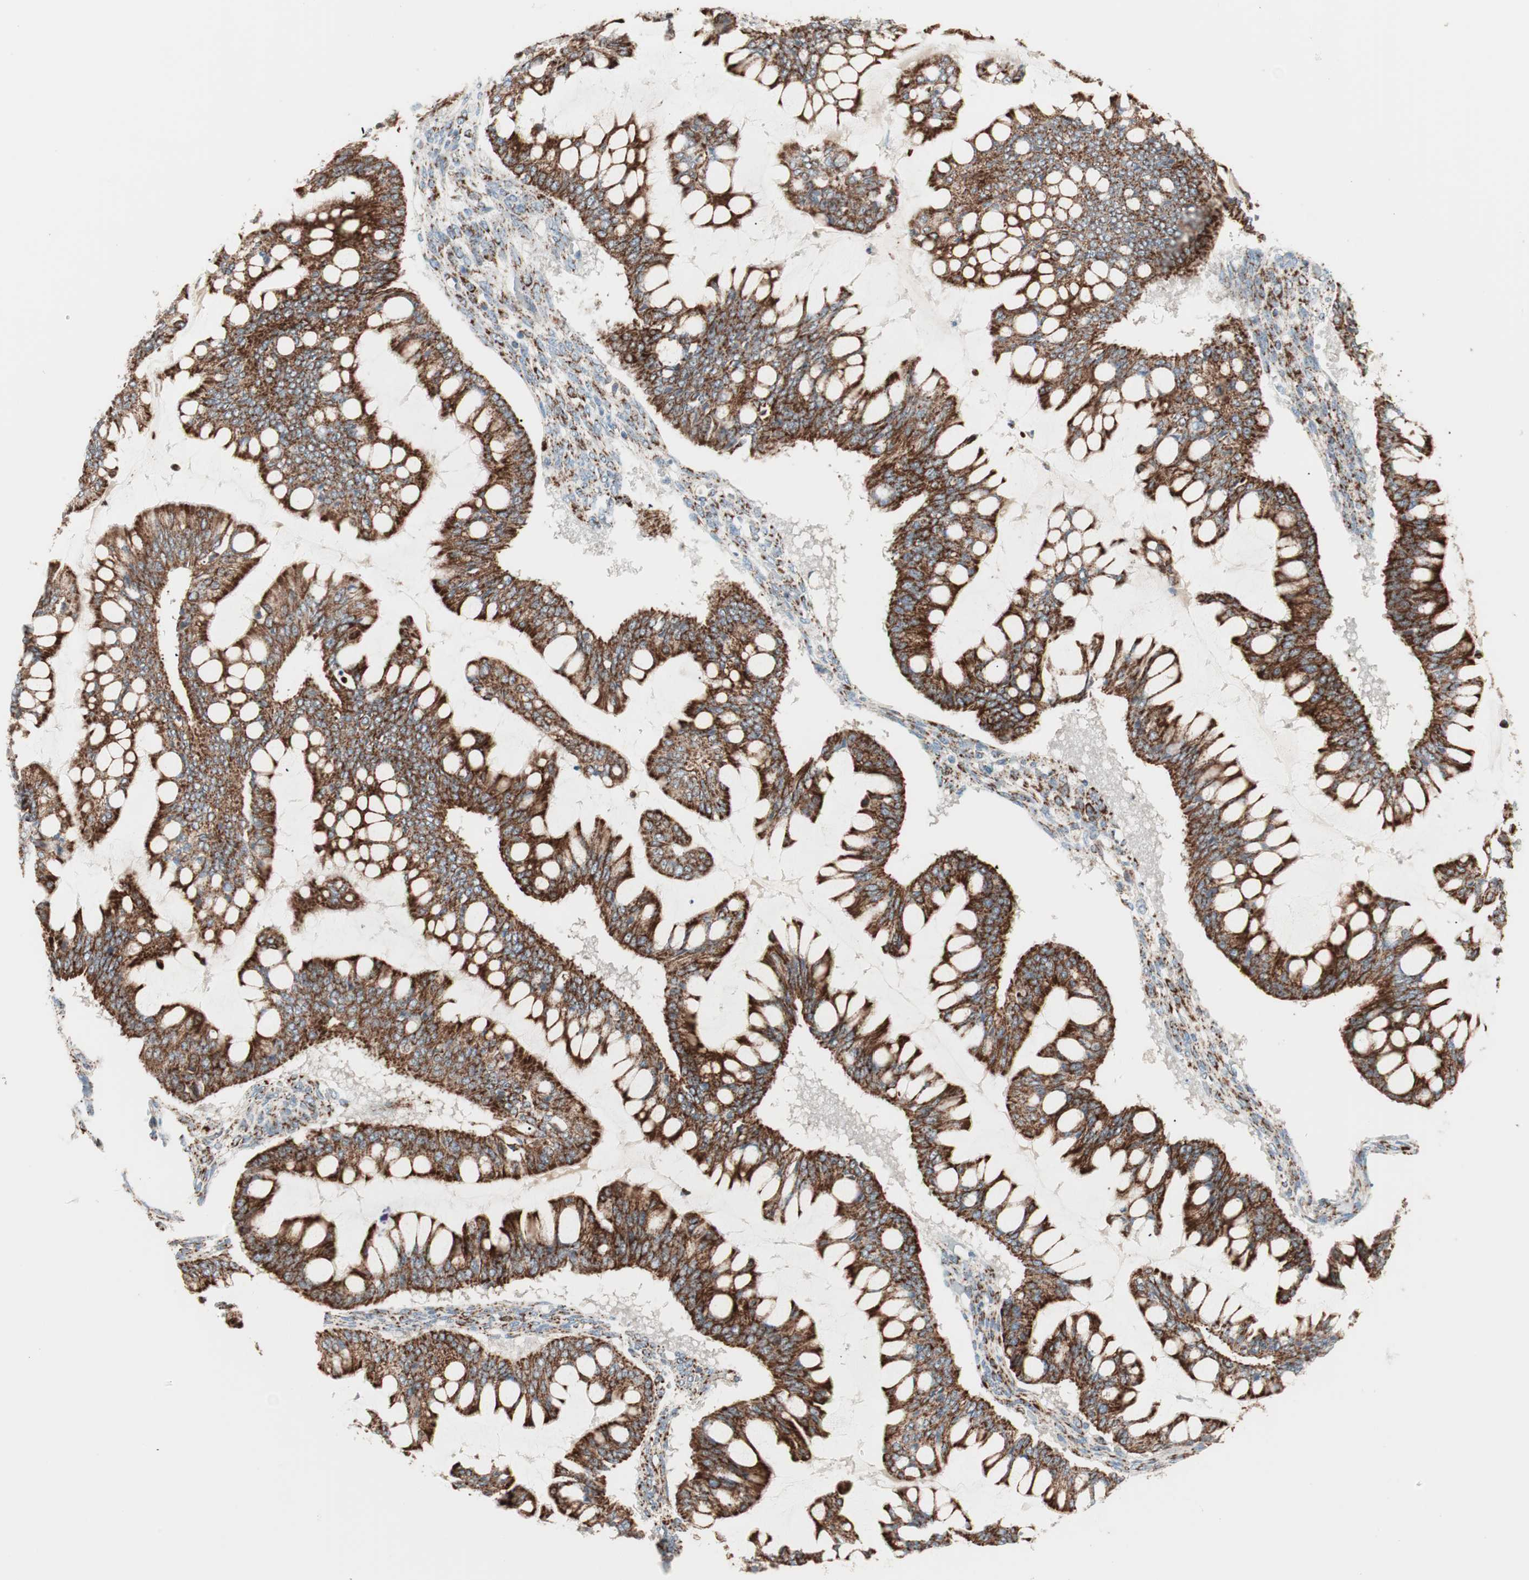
{"staining": {"intensity": "strong", "quantity": ">75%", "location": "cytoplasmic/membranous"}, "tissue": "ovarian cancer", "cell_type": "Tumor cells", "image_type": "cancer", "snomed": [{"axis": "morphology", "description": "Cystadenocarcinoma, mucinous, NOS"}, {"axis": "topography", "description": "Ovary"}], "caption": "Protein expression by immunohistochemistry (IHC) reveals strong cytoplasmic/membranous expression in approximately >75% of tumor cells in mucinous cystadenocarcinoma (ovarian).", "gene": "TOMM20", "patient": {"sex": "female", "age": 73}}